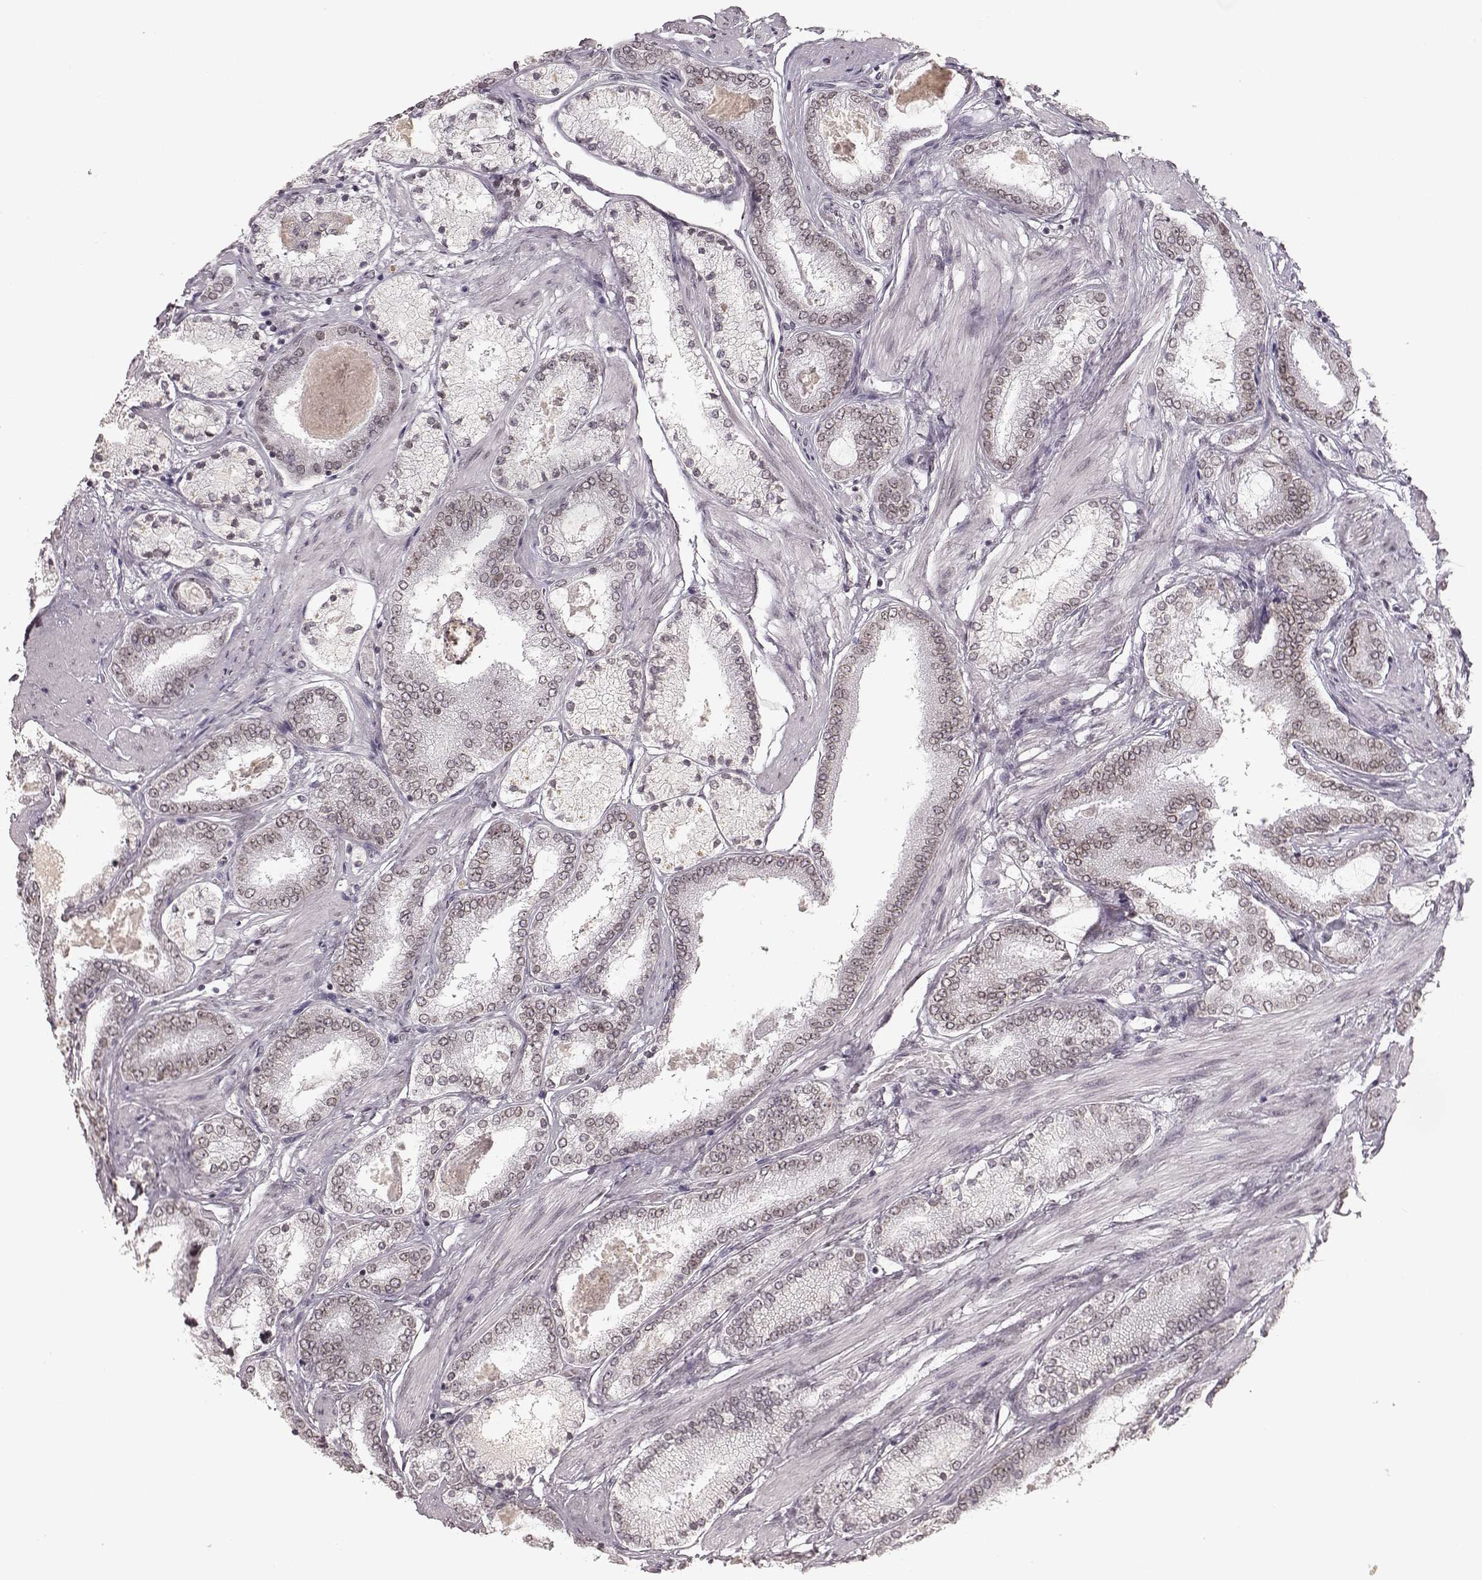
{"staining": {"intensity": "moderate", "quantity": "25%-75%", "location": "cytoplasmic/membranous,nuclear"}, "tissue": "prostate cancer", "cell_type": "Tumor cells", "image_type": "cancer", "snomed": [{"axis": "morphology", "description": "Adenocarcinoma, High grade"}, {"axis": "topography", "description": "Prostate"}], "caption": "Protein staining shows moderate cytoplasmic/membranous and nuclear staining in approximately 25%-75% of tumor cells in prostate cancer.", "gene": "DCAF12", "patient": {"sex": "male", "age": 63}}